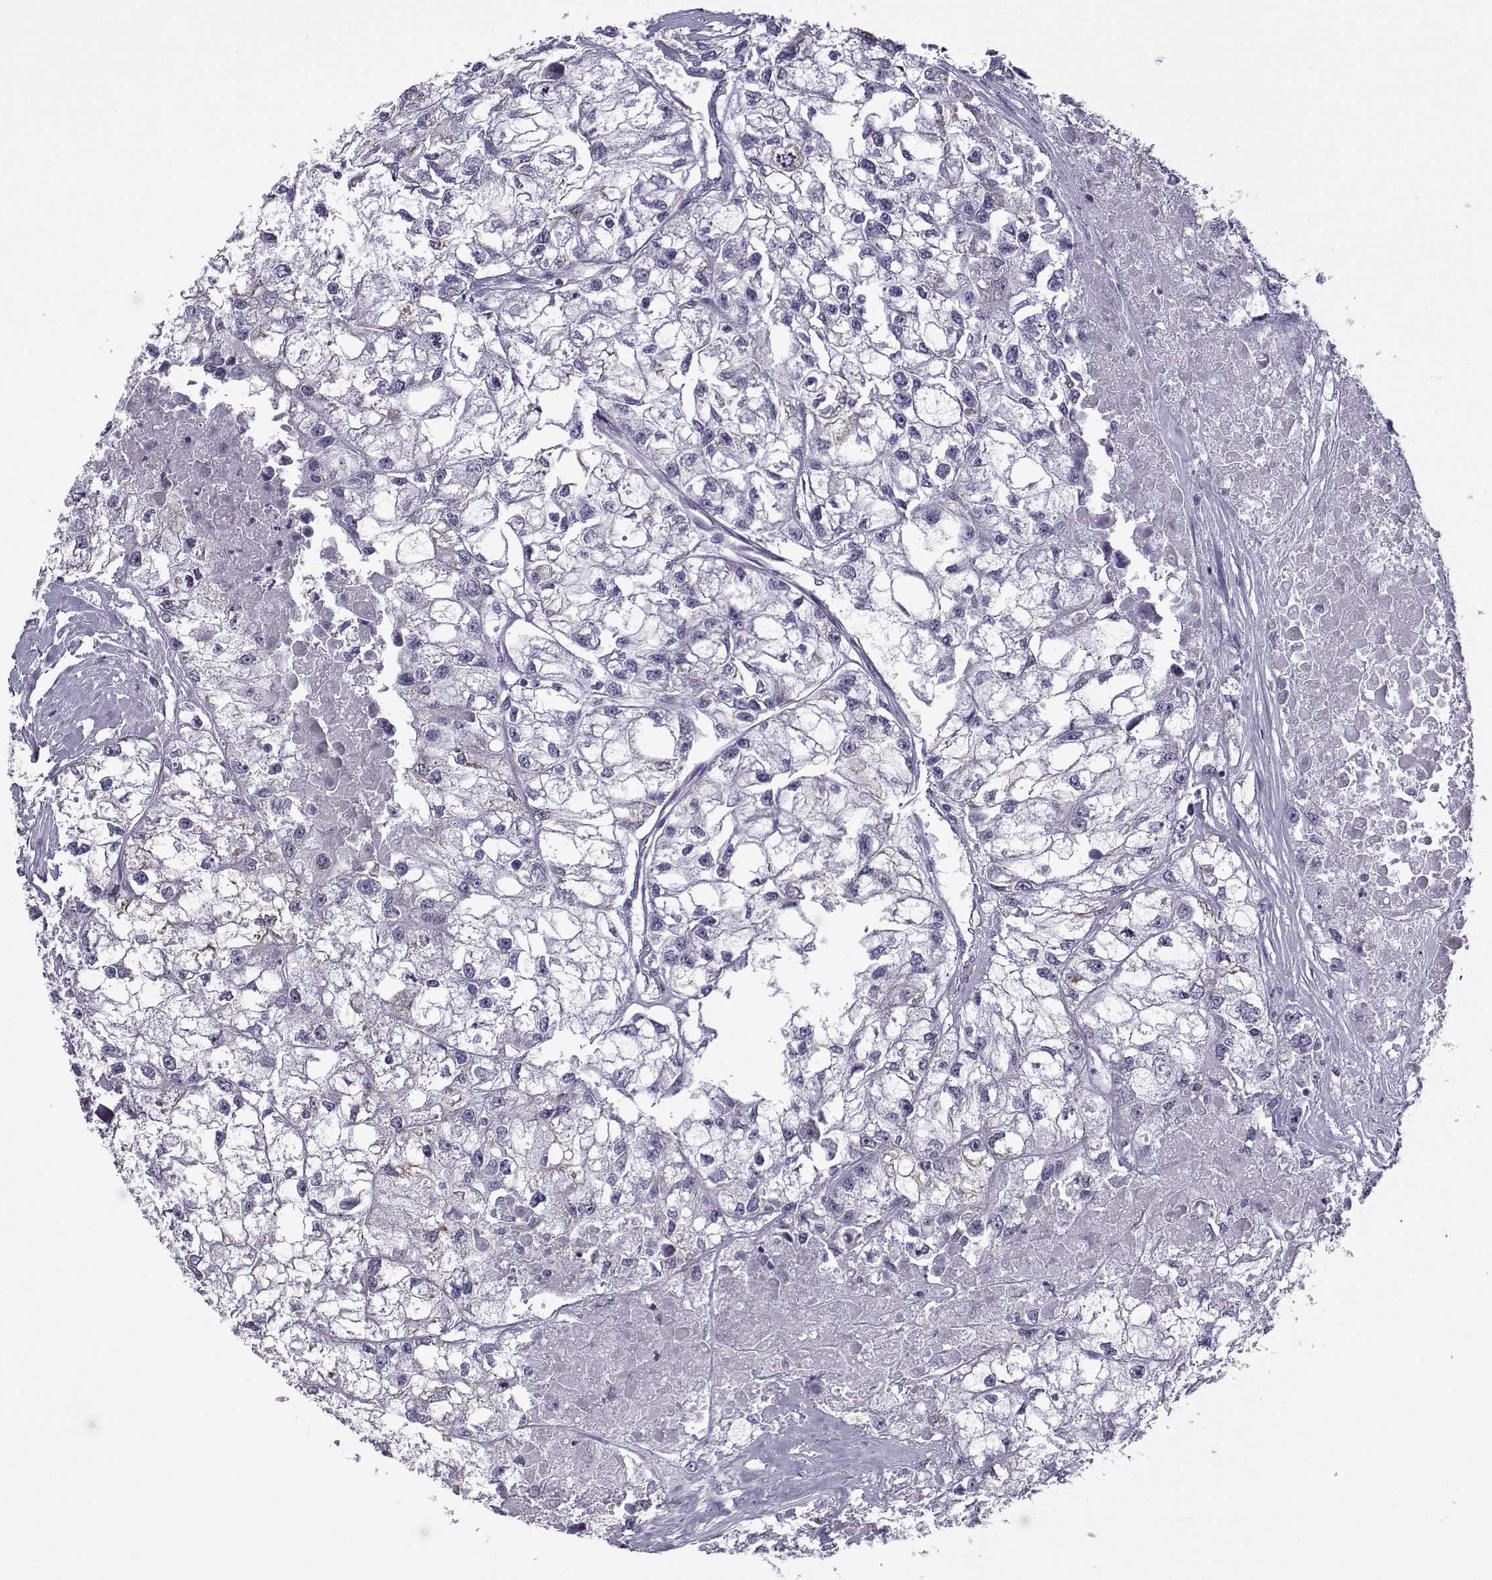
{"staining": {"intensity": "negative", "quantity": "none", "location": "none"}, "tissue": "renal cancer", "cell_type": "Tumor cells", "image_type": "cancer", "snomed": [{"axis": "morphology", "description": "Adenocarcinoma, NOS"}, {"axis": "topography", "description": "Kidney"}], "caption": "The photomicrograph shows no significant expression in tumor cells of renal adenocarcinoma. The staining is performed using DAB (3,3'-diaminobenzidine) brown chromogen with nuclei counter-stained in using hematoxylin.", "gene": "MRGBP", "patient": {"sex": "male", "age": 56}}